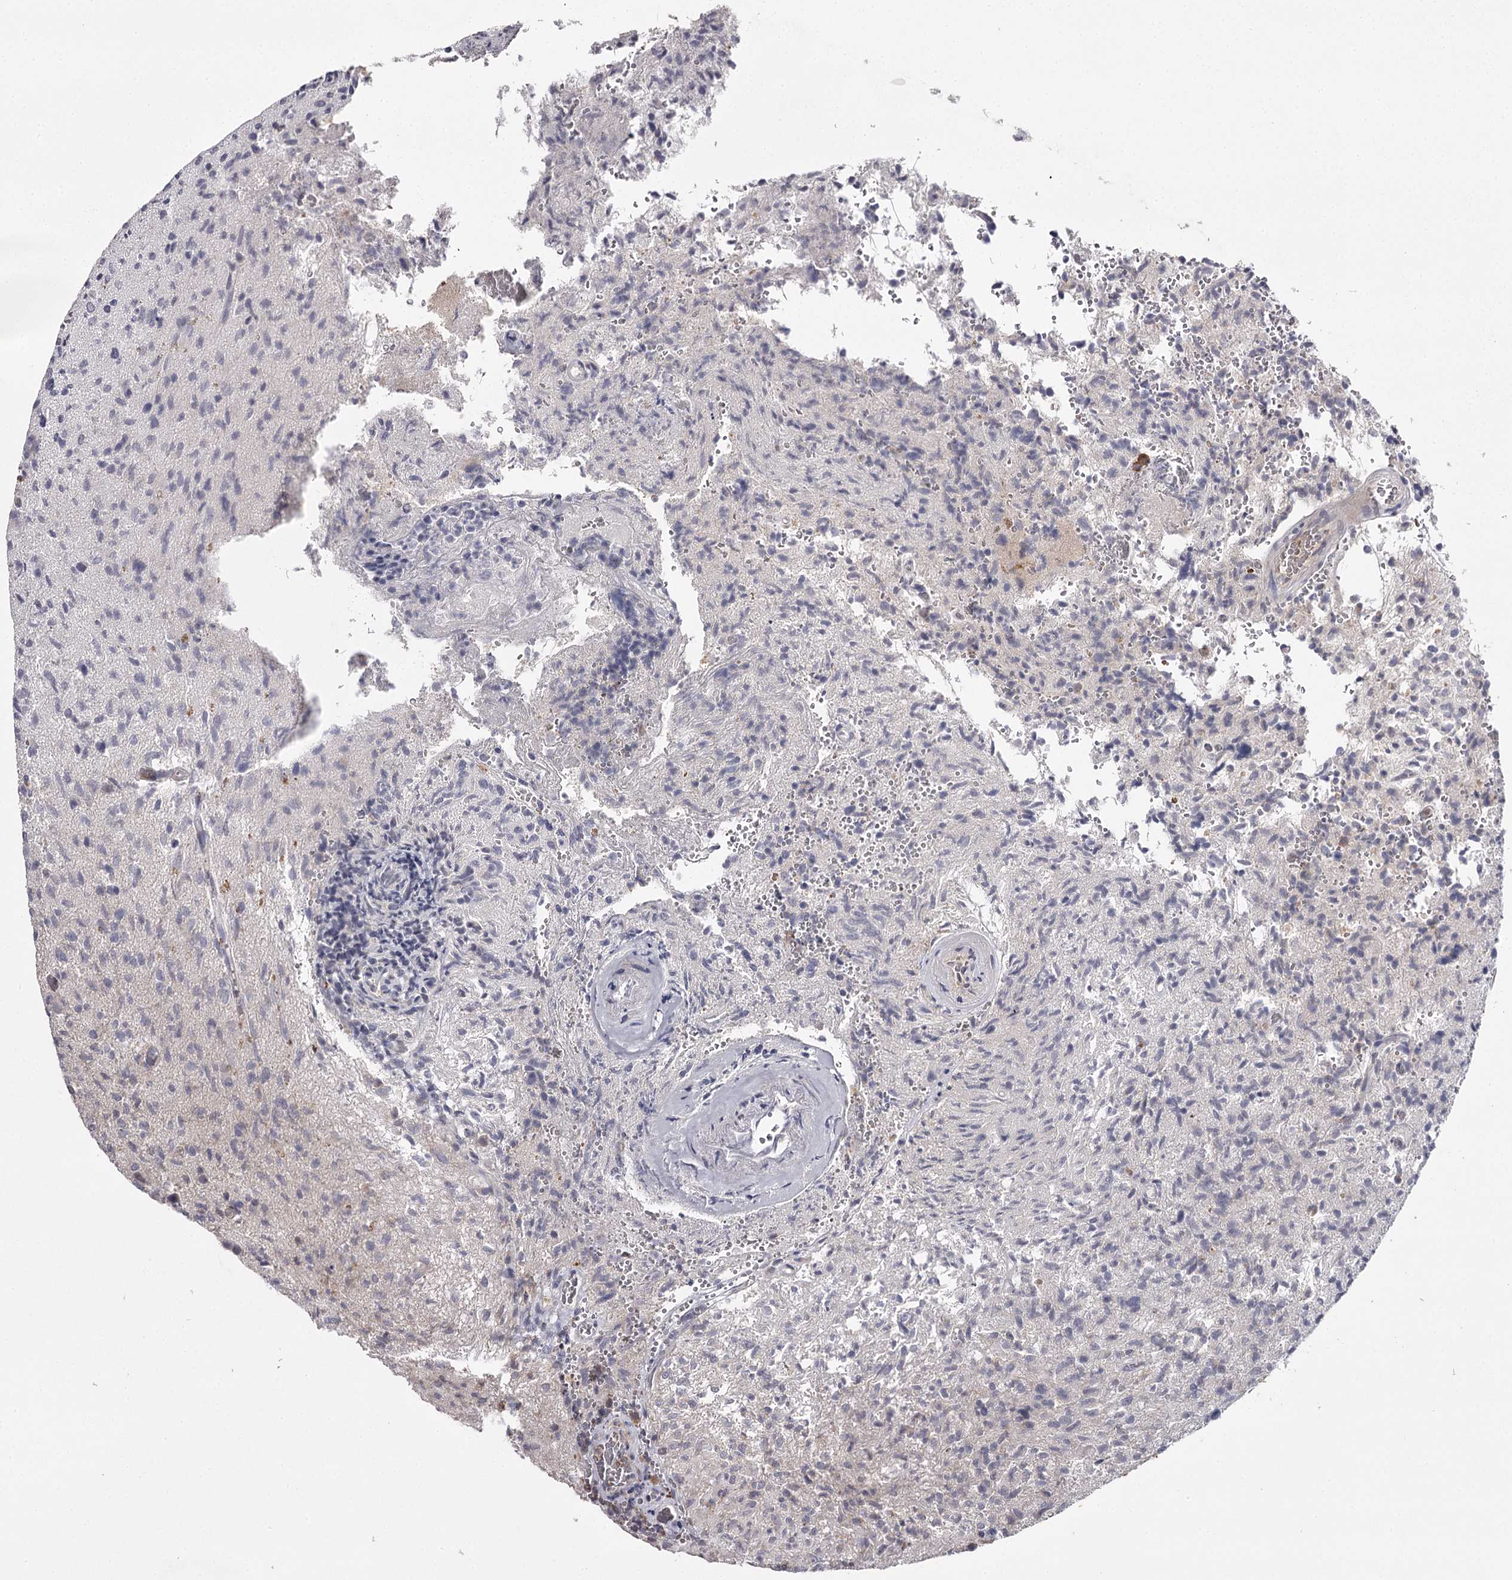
{"staining": {"intensity": "negative", "quantity": "none", "location": "none"}, "tissue": "glioma", "cell_type": "Tumor cells", "image_type": "cancer", "snomed": [{"axis": "morphology", "description": "Glioma, malignant, High grade"}, {"axis": "topography", "description": "Brain"}], "caption": "Protein analysis of glioma shows no significant staining in tumor cells.", "gene": "RASSF6", "patient": {"sex": "female", "age": 57}}